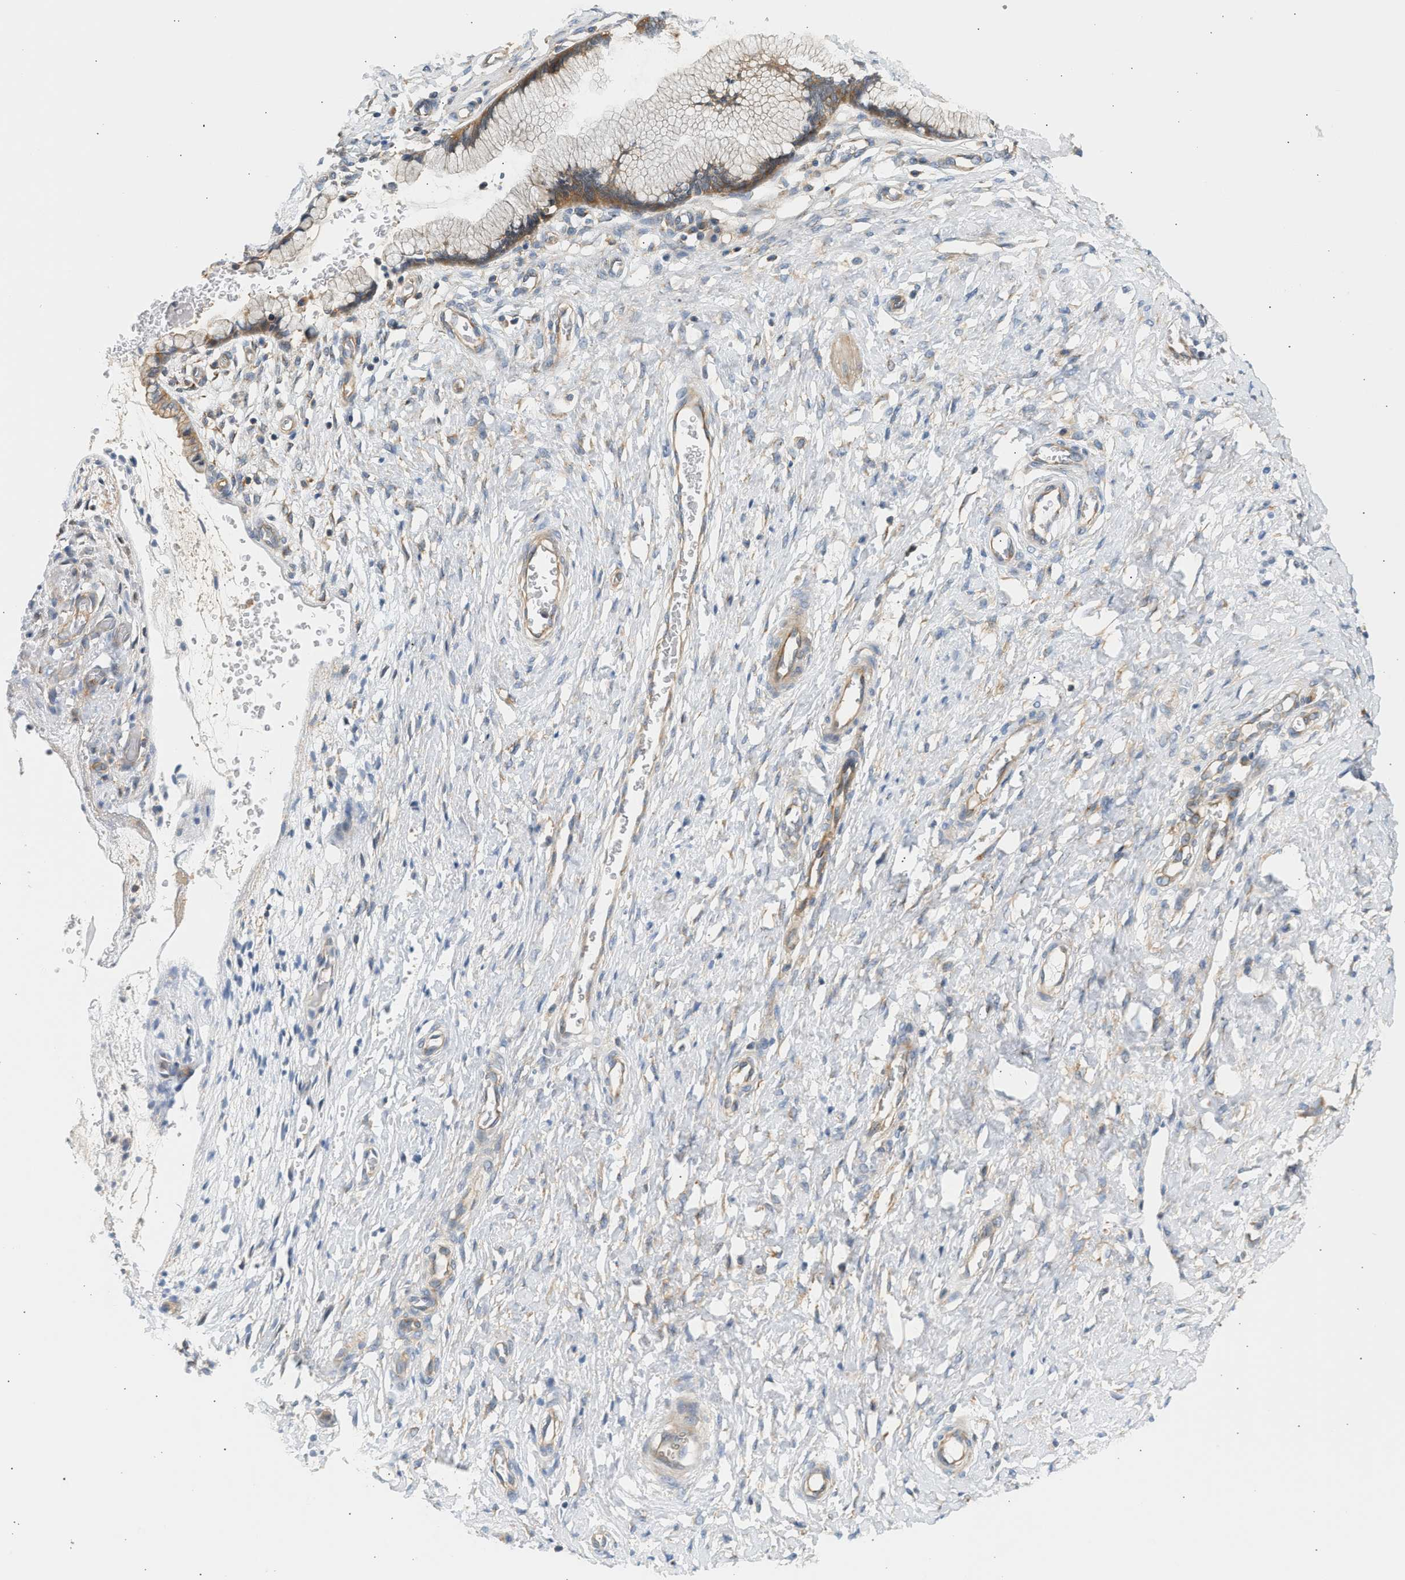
{"staining": {"intensity": "moderate", "quantity": ">75%", "location": "cytoplasmic/membranous"}, "tissue": "cervix", "cell_type": "Glandular cells", "image_type": "normal", "snomed": [{"axis": "morphology", "description": "Normal tissue, NOS"}, {"axis": "topography", "description": "Cervix"}], "caption": "Moderate cytoplasmic/membranous protein positivity is identified in approximately >75% of glandular cells in cervix. The staining was performed using DAB (3,3'-diaminobenzidine) to visualize the protein expression in brown, while the nuclei were stained in blue with hematoxylin (Magnification: 20x).", "gene": "PAFAH1B1", "patient": {"sex": "female", "age": 55}}